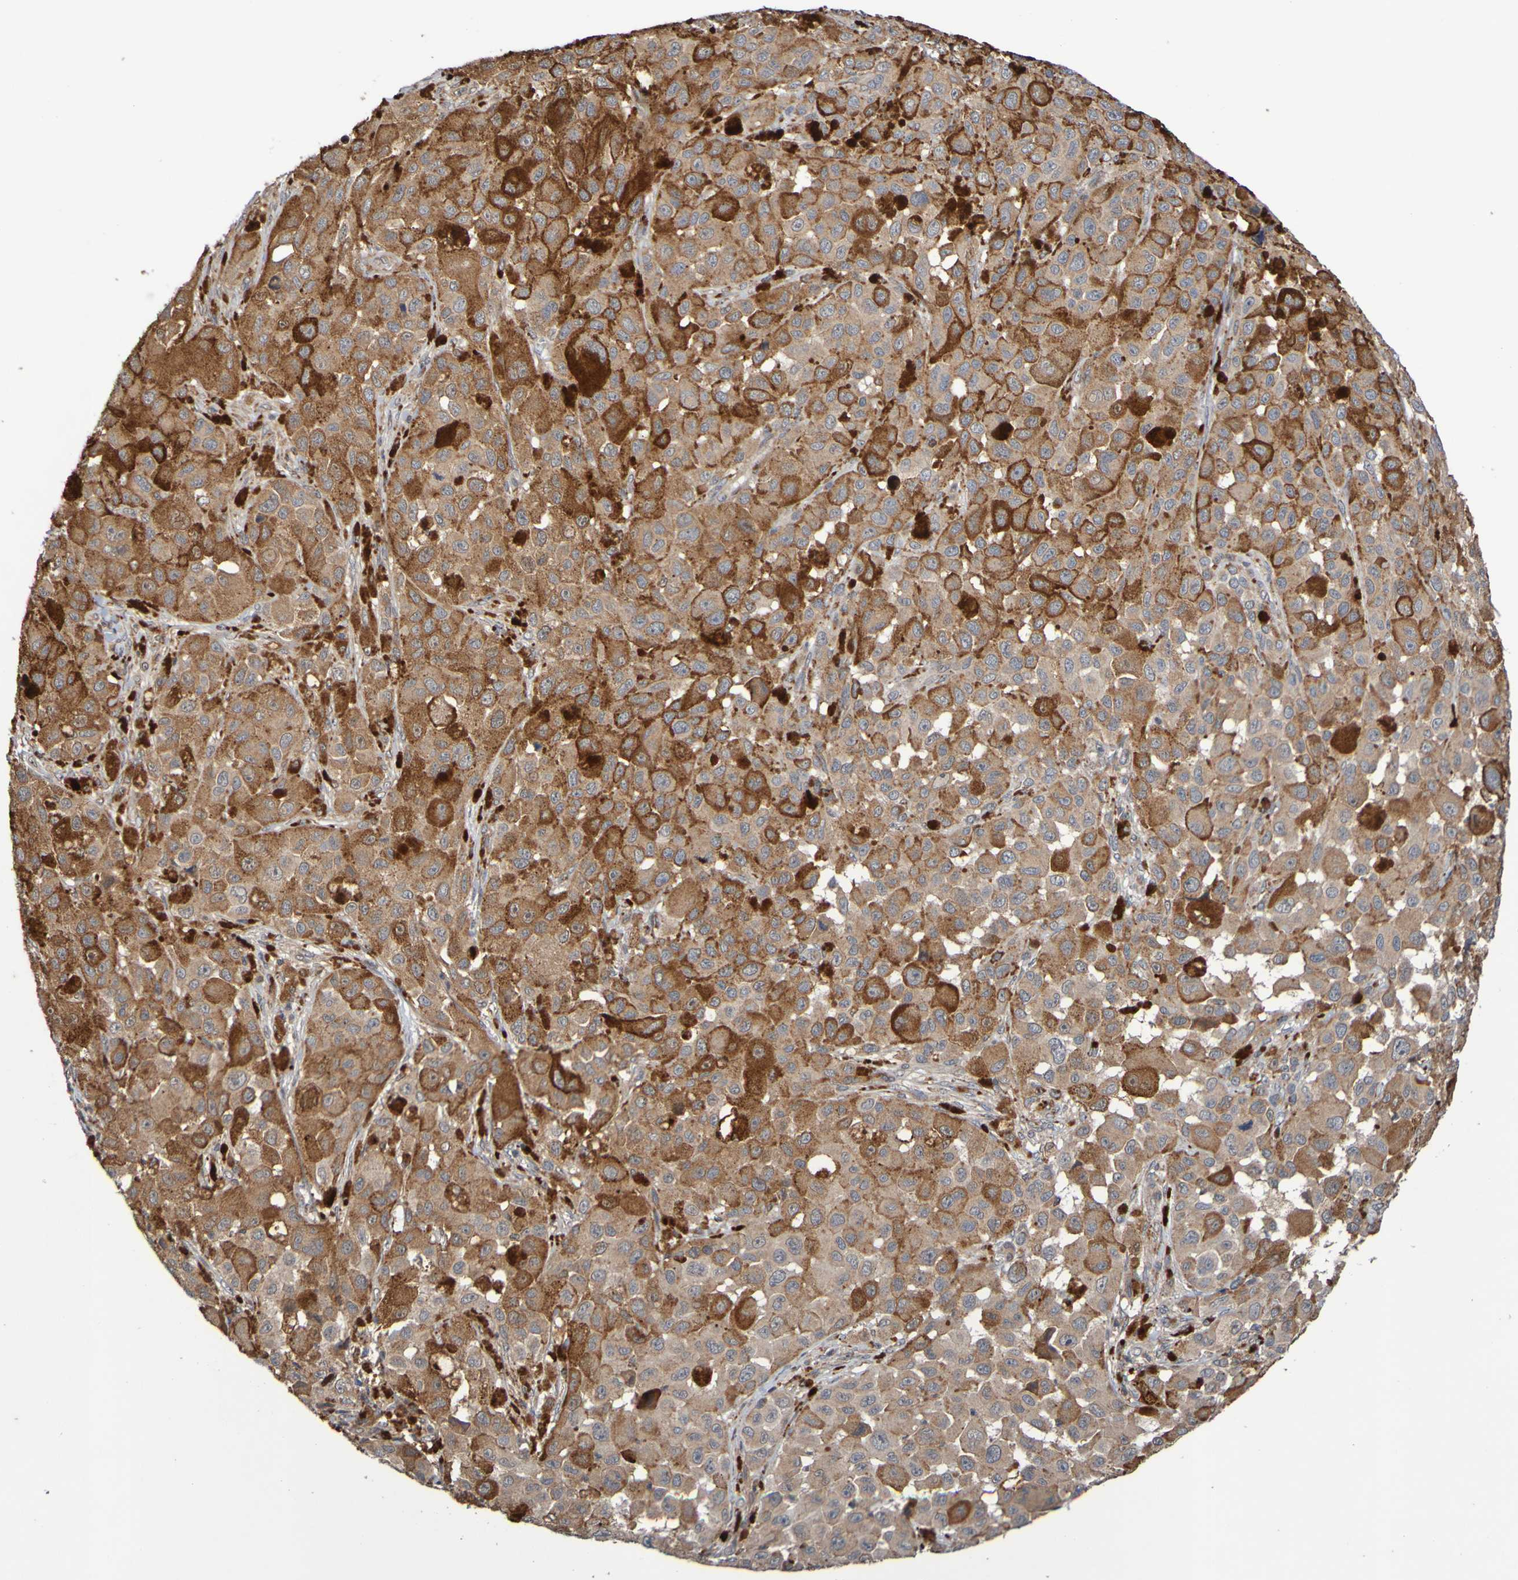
{"staining": {"intensity": "moderate", "quantity": ">75%", "location": "cytoplasmic/membranous"}, "tissue": "melanoma", "cell_type": "Tumor cells", "image_type": "cancer", "snomed": [{"axis": "morphology", "description": "Malignant melanoma, NOS"}, {"axis": "topography", "description": "Skin"}], "caption": "There is medium levels of moderate cytoplasmic/membranous staining in tumor cells of malignant melanoma, as demonstrated by immunohistochemical staining (brown color).", "gene": "UCN", "patient": {"sex": "male", "age": 96}}